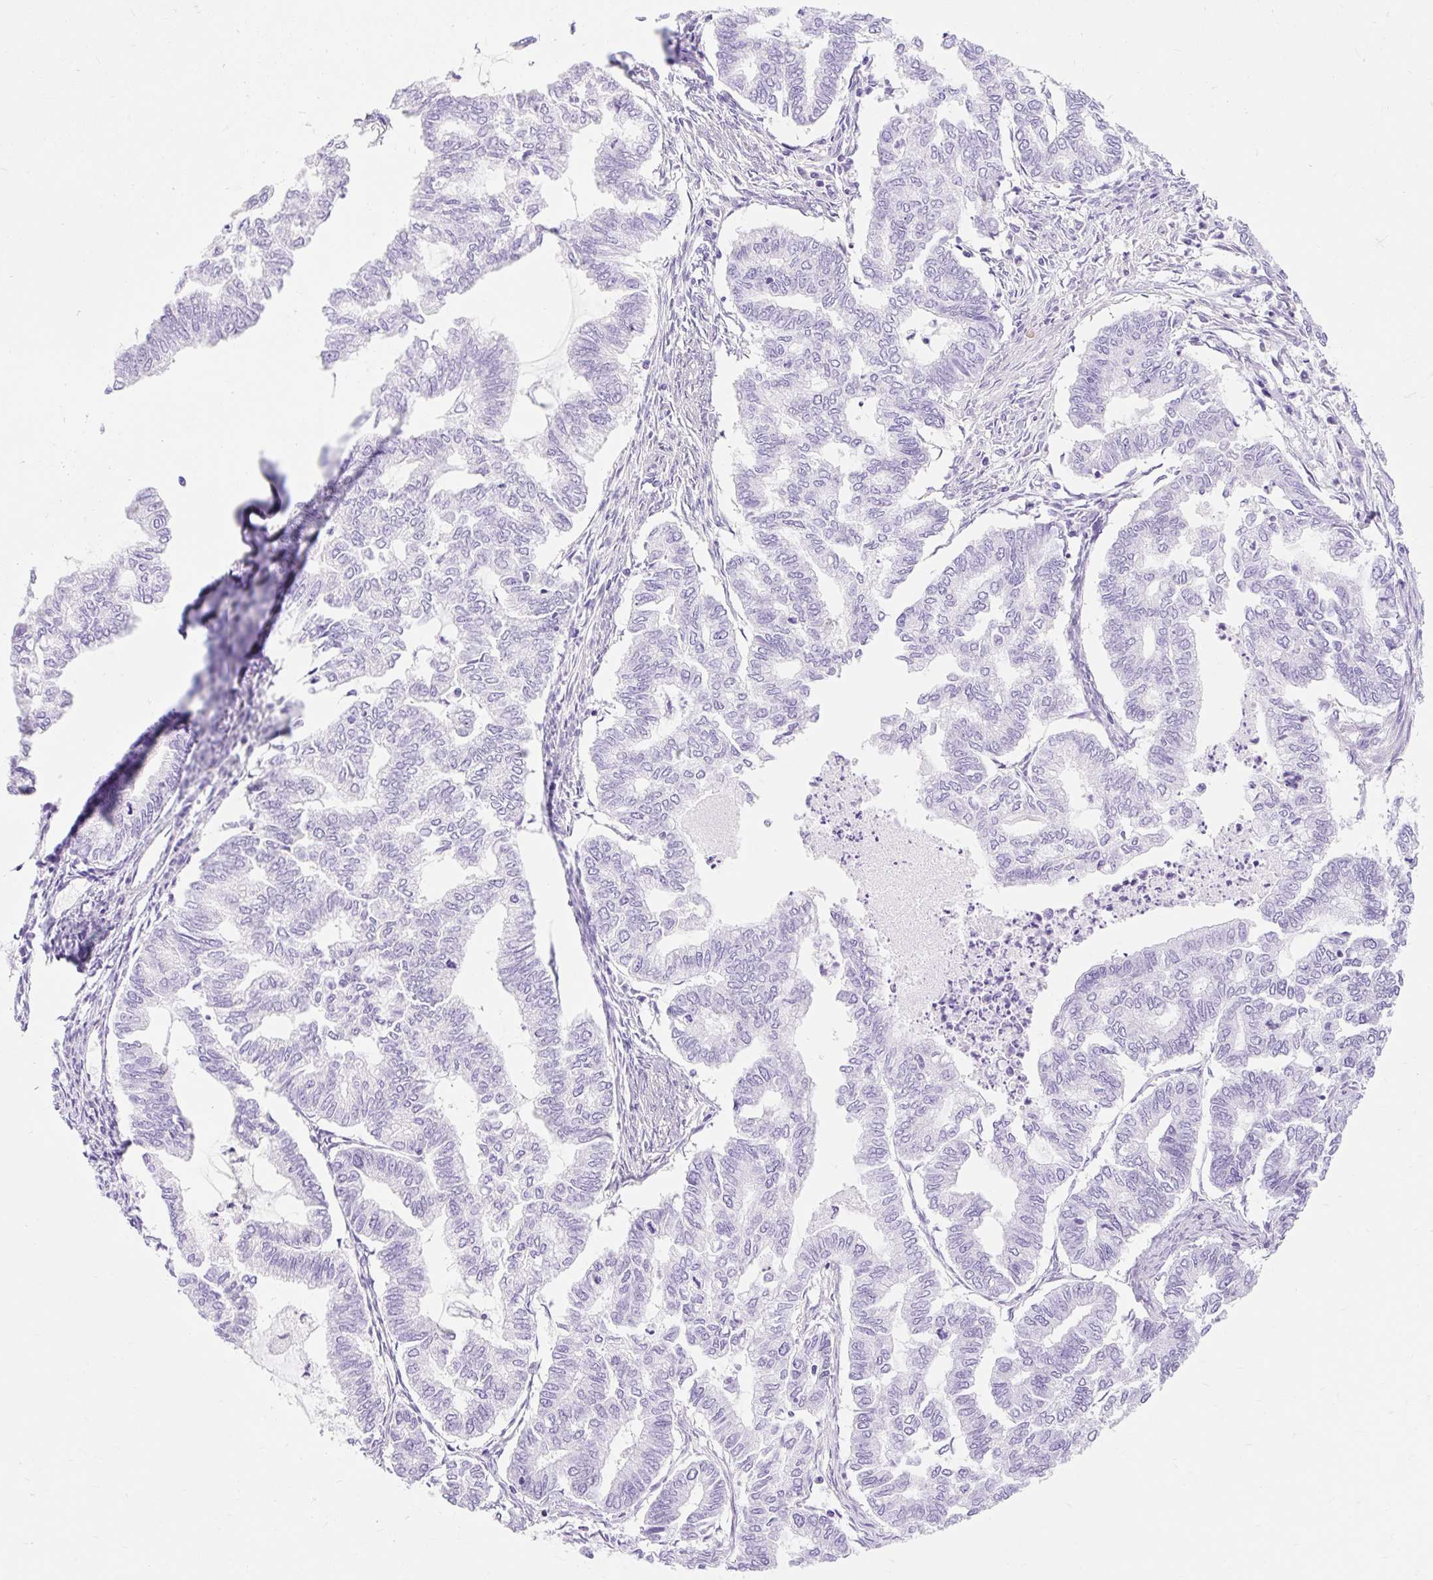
{"staining": {"intensity": "negative", "quantity": "none", "location": "none"}, "tissue": "endometrial cancer", "cell_type": "Tumor cells", "image_type": "cancer", "snomed": [{"axis": "morphology", "description": "Adenocarcinoma, NOS"}, {"axis": "topography", "description": "Endometrium"}], "caption": "There is no significant positivity in tumor cells of endometrial adenocarcinoma. (Stains: DAB (3,3'-diaminobenzidine) immunohistochemistry with hematoxylin counter stain, Microscopy: brightfield microscopy at high magnification).", "gene": "SLC28A1", "patient": {"sex": "female", "age": 79}}